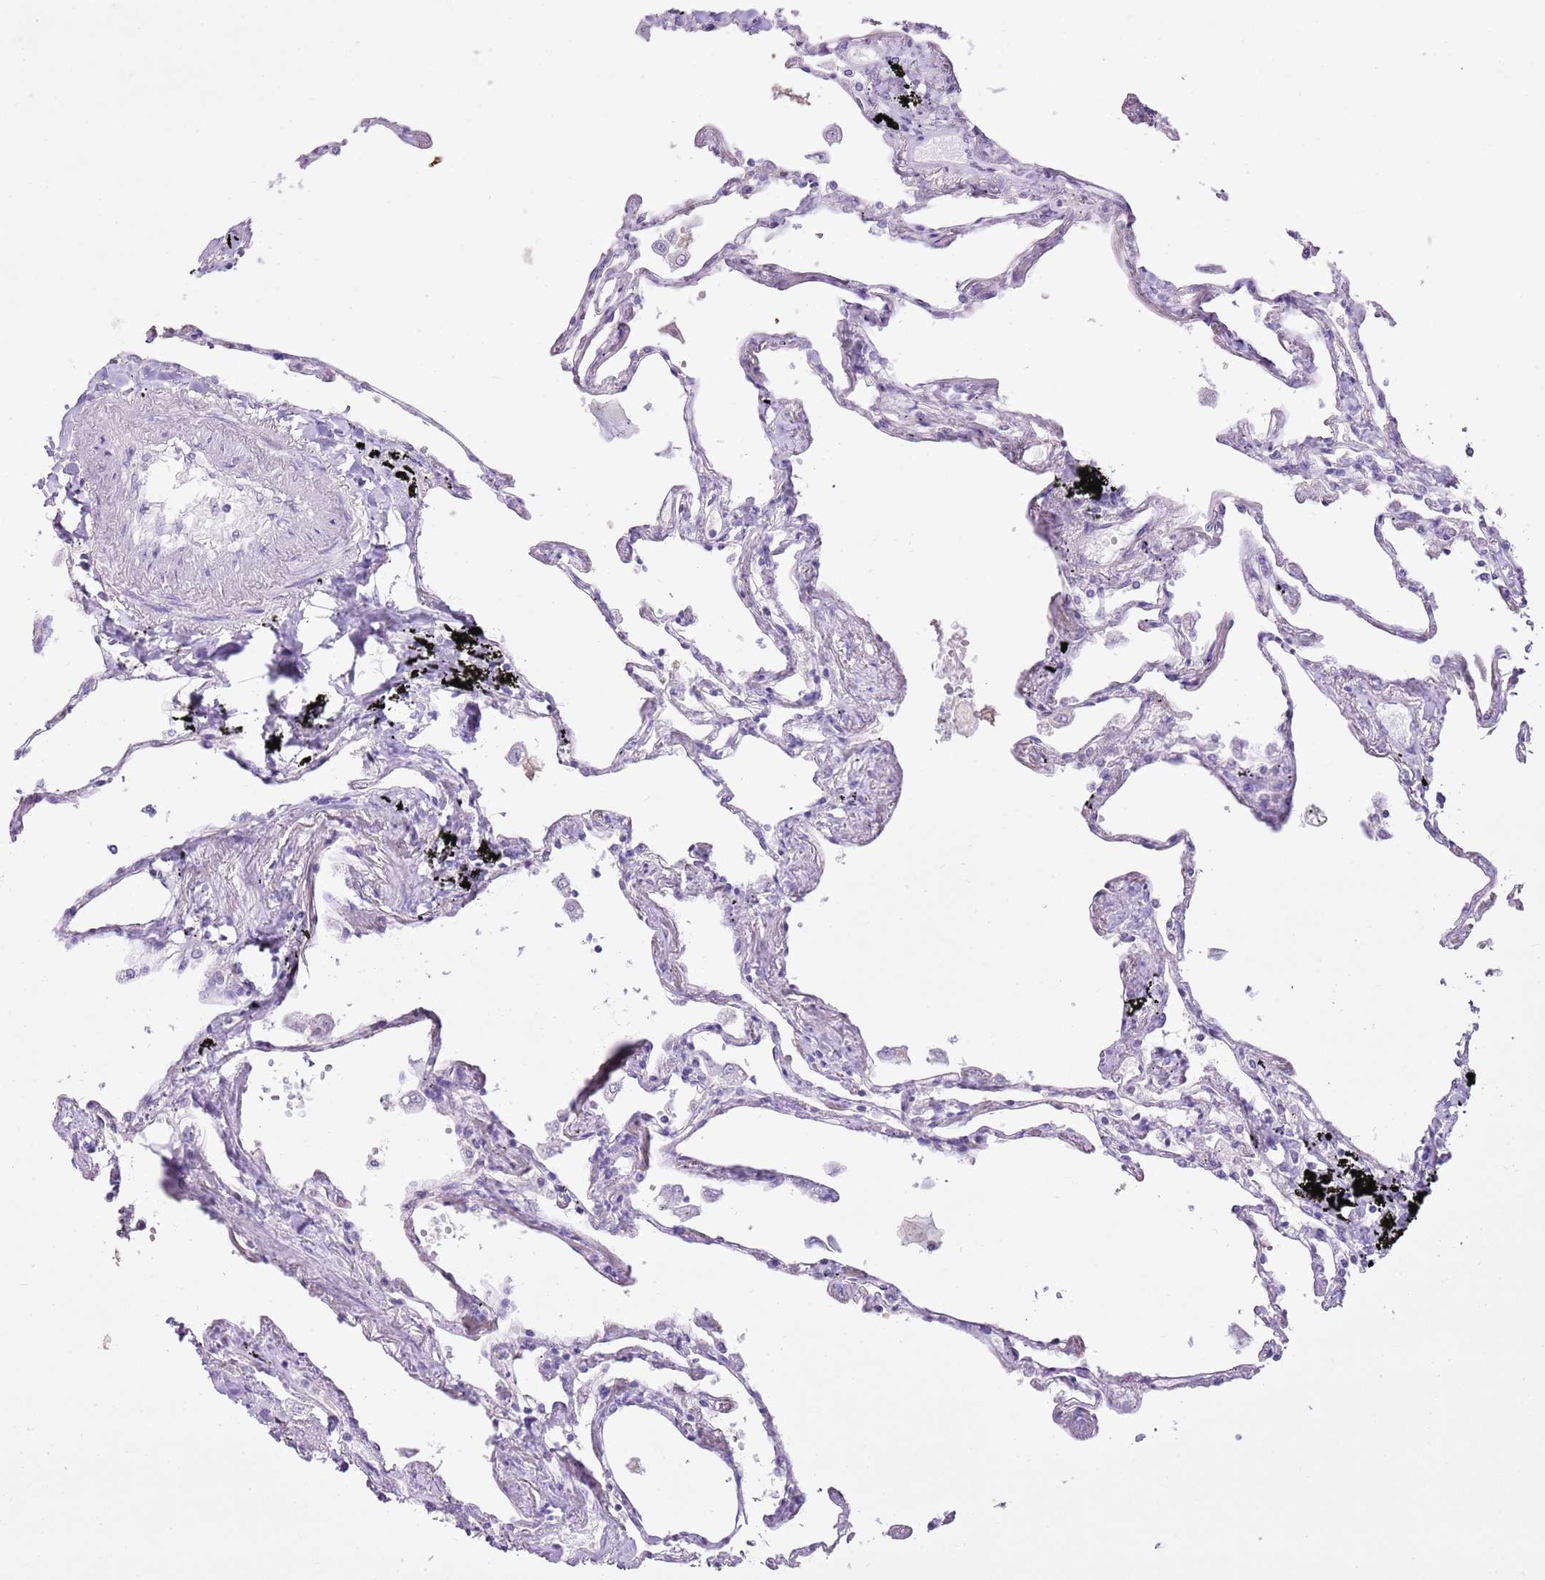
{"staining": {"intensity": "negative", "quantity": "none", "location": "none"}, "tissue": "lung", "cell_type": "Alveolar cells", "image_type": "normal", "snomed": [{"axis": "morphology", "description": "Normal tissue, NOS"}, {"axis": "topography", "description": "Lung"}], "caption": "Immunohistochemistry (IHC) micrograph of benign lung stained for a protein (brown), which demonstrates no staining in alveolar cells.", "gene": "XPO7", "patient": {"sex": "female", "age": 67}}